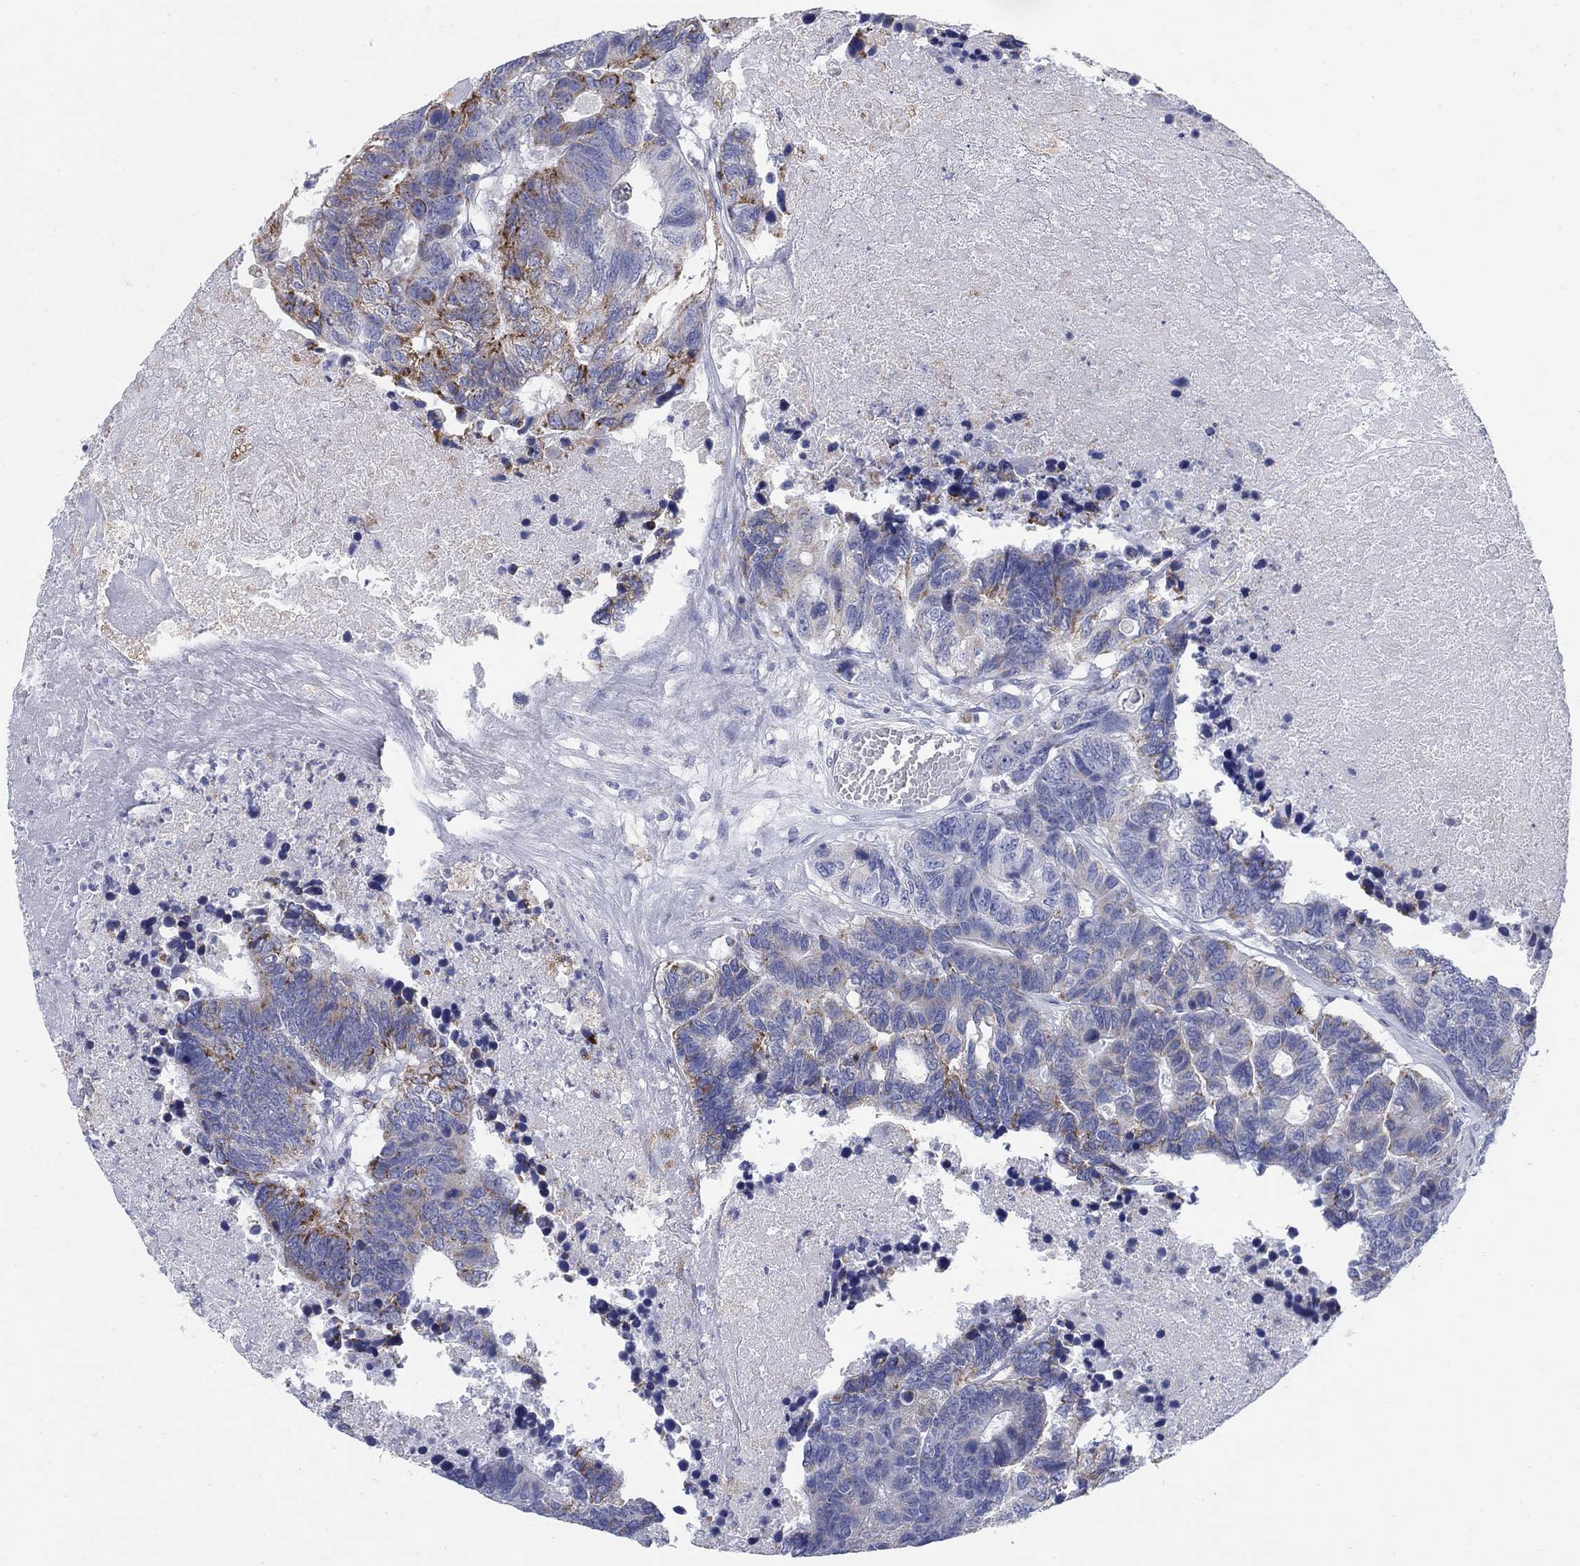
{"staining": {"intensity": "strong", "quantity": "<25%", "location": "cytoplasmic/membranous"}, "tissue": "colorectal cancer", "cell_type": "Tumor cells", "image_type": "cancer", "snomed": [{"axis": "morphology", "description": "Adenocarcinoma, NOS"}, {"axis": "topography", "description": "Colon"}], "caption": "Protein staining shows strong cytoplasmic/membranous expression in about <25% of tumor cells in colorectal cancer (adenocarcinoma). Using DAB (brown) and hematoxylin (blue) stains, captured at high magnification using brightfield microscopy.", "gene": "SCCPDH", "patient": {"sex": "female", "age": 48}}